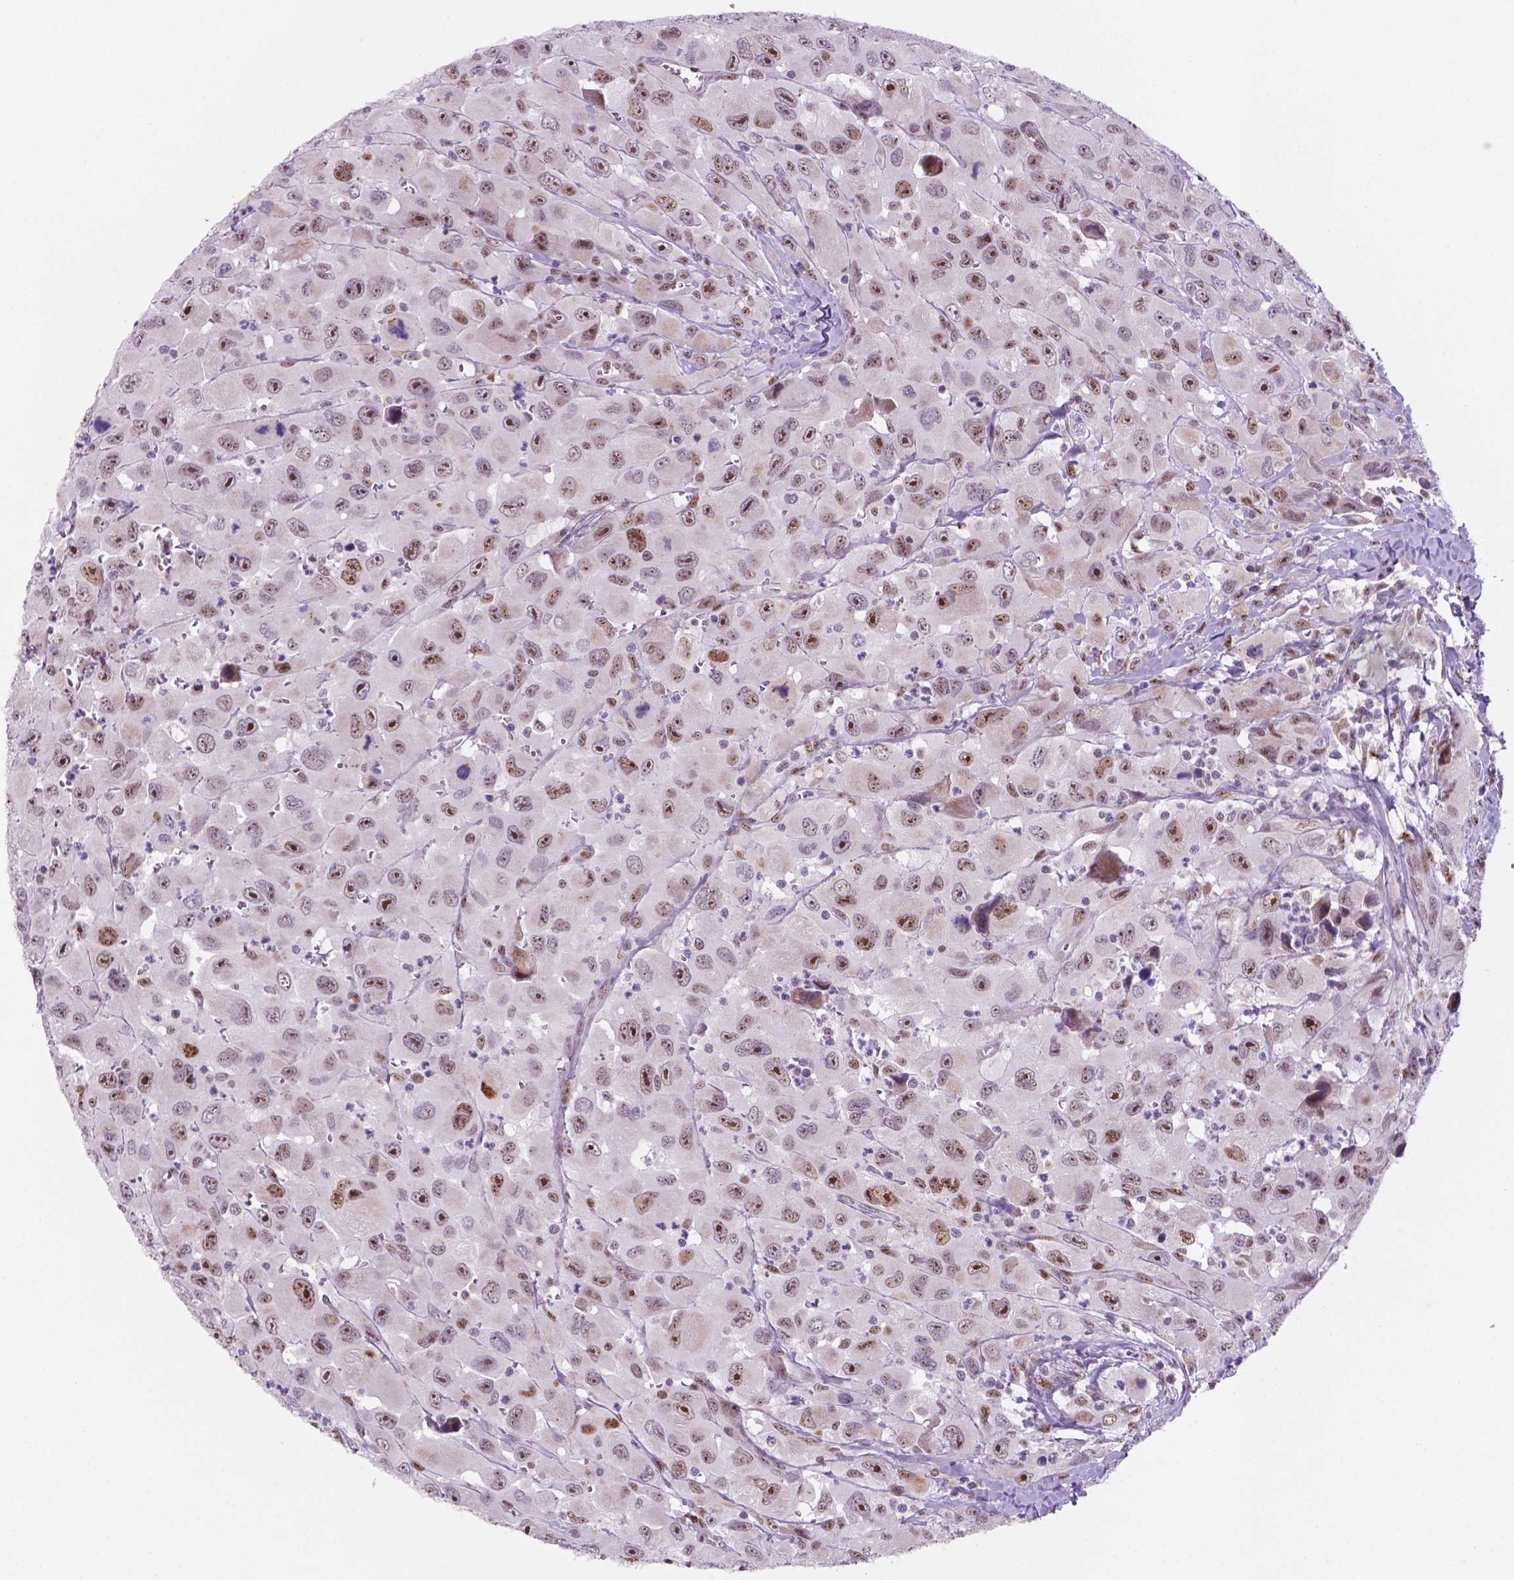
{"staining": {"intensity": "moderate", "quantity": ">75%", "location": "nuclear"}, "tissue": "head and neck cancer", "cell_type": "Tumor cells", "image_type": "cancer", "snomed": [{"axis": "morphology", "description": "Squamous cell carcinoma, NOS"}, {"axis": "morphology", "description": "Squamous cell carcinoma, metastatic, NOS"}, {"axis": "topography", "description": "Oral tissue"}, {"axis": "topography", "description": "Head-Neck"}], "caption": "IHC photomicrograph of human squamous cell carcinoma (head and neck) stained for a protein (brown), which displays medium levels of moderate nuclear expression in about >75% of tumor cells.", "gene": "C18orf21", "patient": {"sex": "female", "age": 85}}